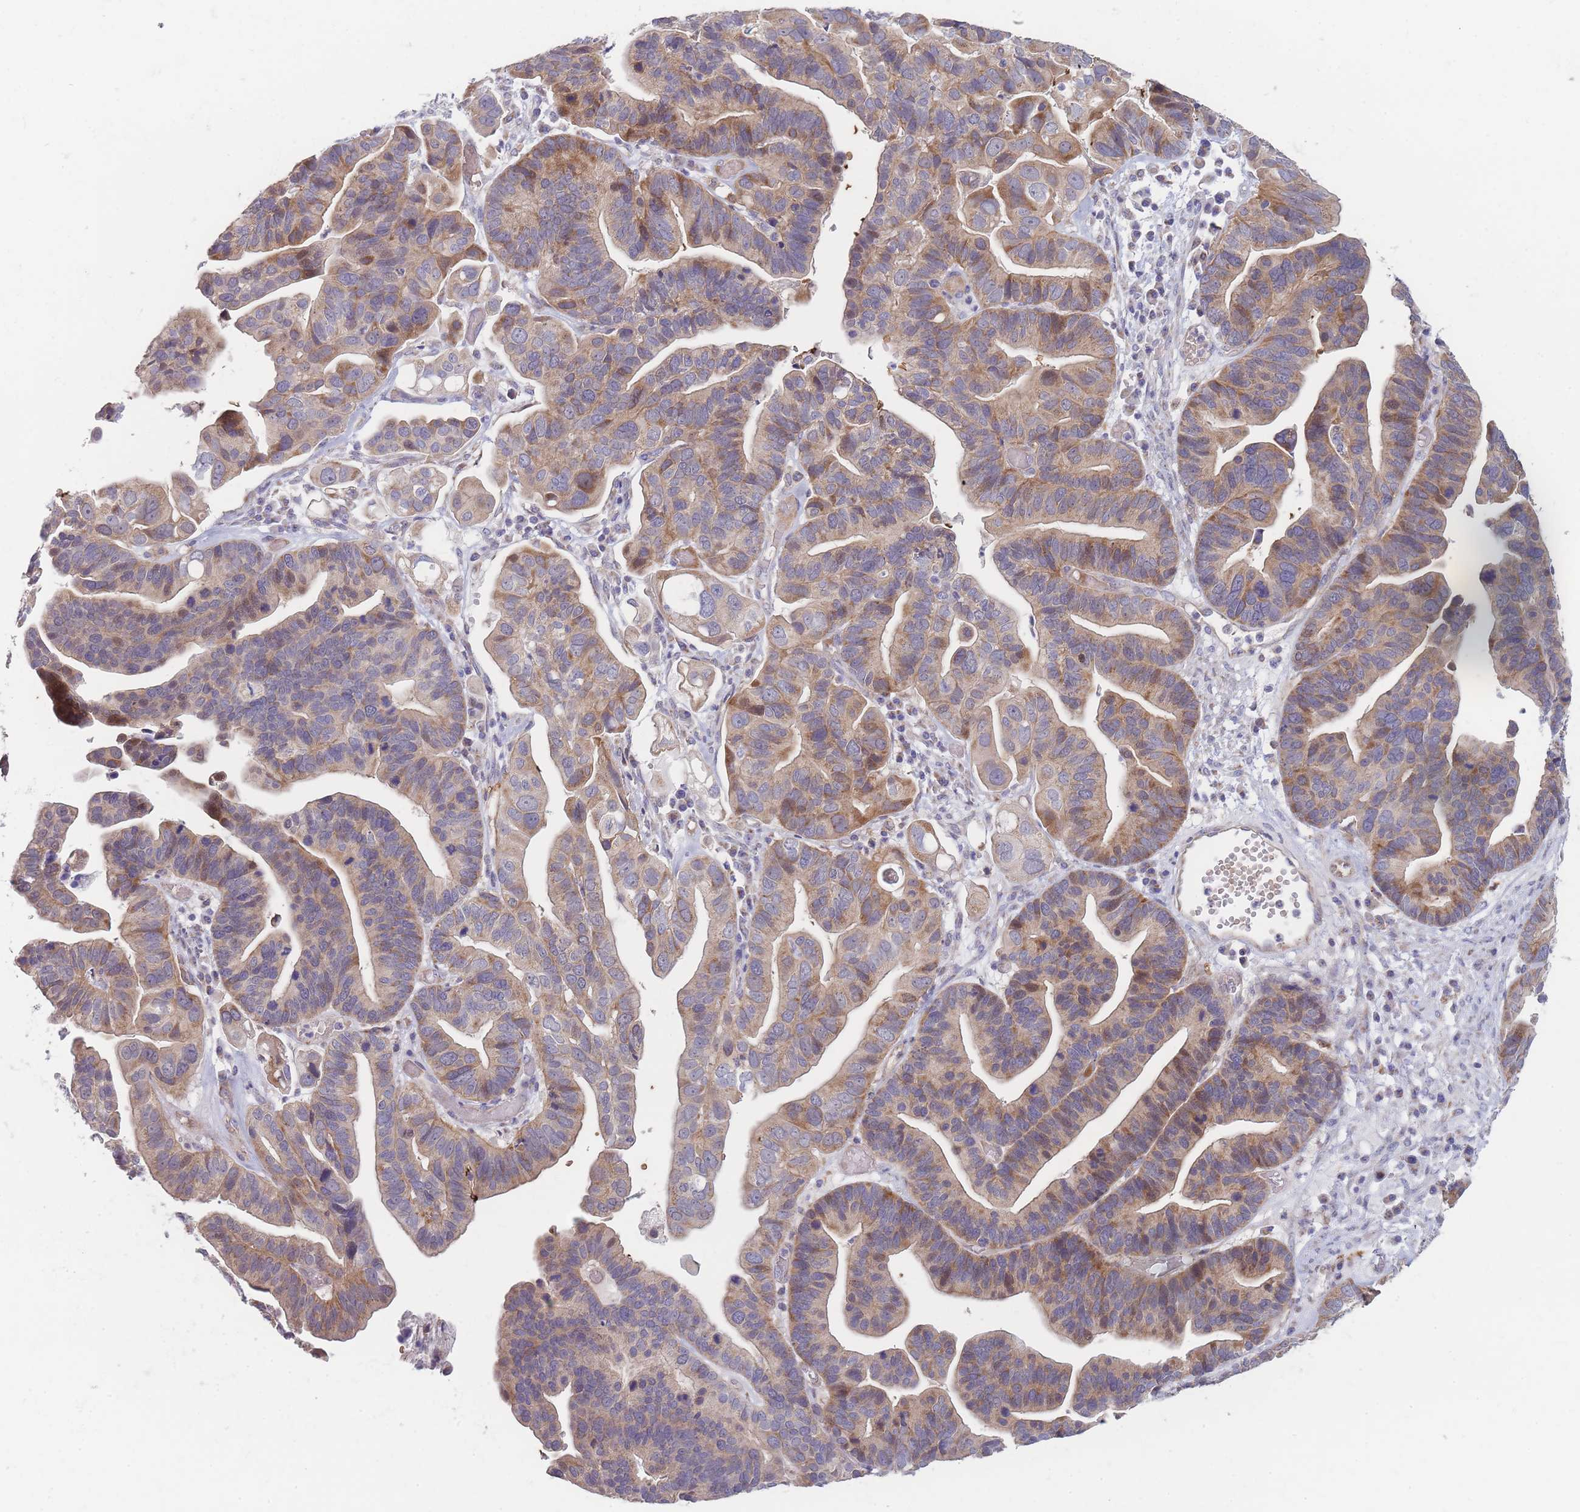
{"staining": {"intensity": "moderate", "quantity": ">75%", "location": "cytoplasmic/membranous"}, "tissue": "ovarian cancer", "cell_type": "Tumor cells", "image_type": "cancer", "snomed": [{"axis": "morphology", "description": "Cystadenocarcinoma, serous, NOS"}, {"axis": "topography", "description": "Ovary"}], "caption": "Protein expression by immunohistochemistry (IHC) reveals moderate cytoplasmic/membranous staining in approximately >75% of tumor cells in serous cystadenocarcinoma (ovarian).", "gene": "SMPD4", "patient": {"sex": "female", "age": 56}}